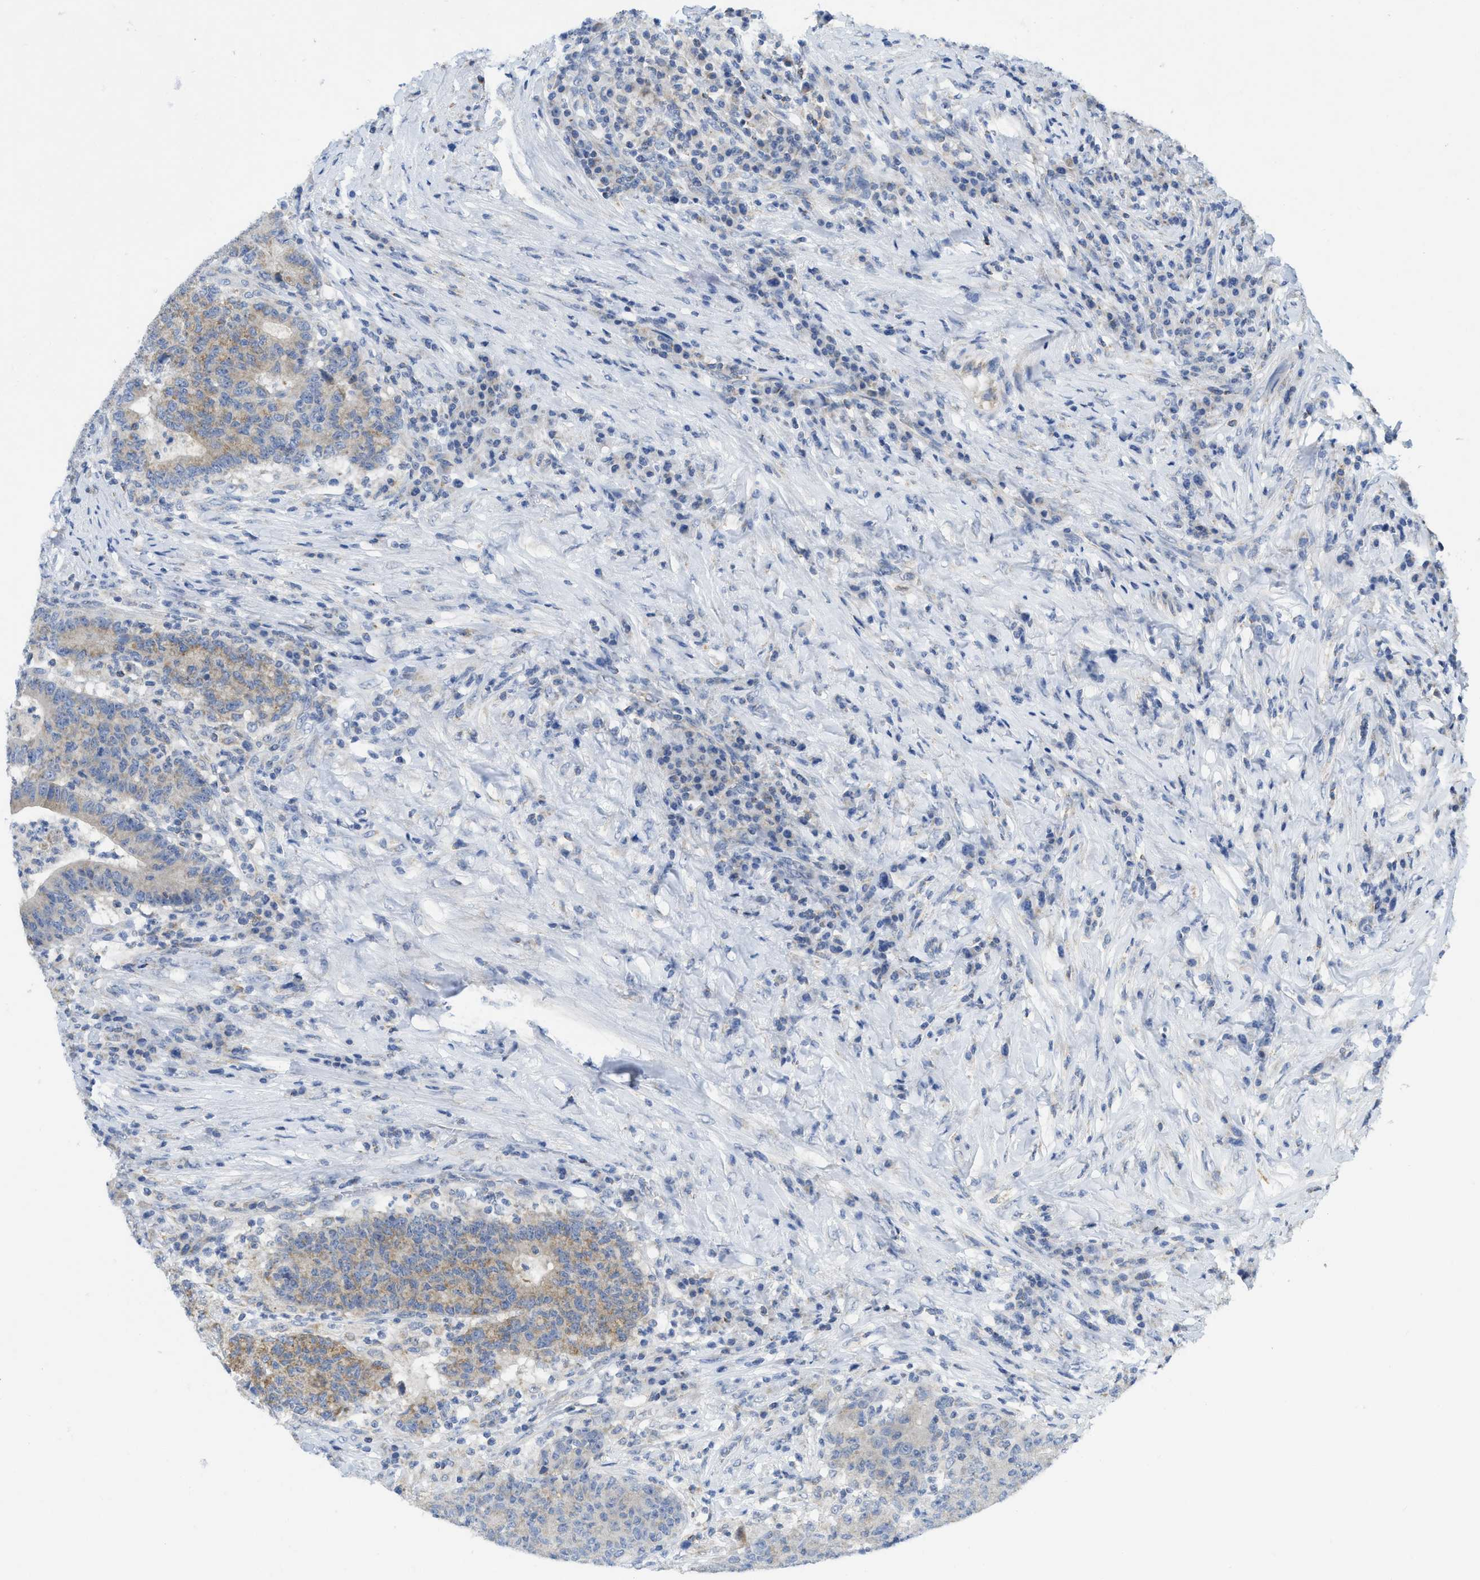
{"staining": {"intensity": "moderate", "quantity": "<25%", "location": "cytoplasmic/membranous"}, "tissue": "colorectal cancer", "cell_type": "Tumor cells", "image_type": "cancer", "snomed": [{"axis": "morphology", "description": "Normal tissue, NOS"}, {"axis": "morphology", "description": "Adenocarcinoma, NOS"}, {"axis": "topography", "description": "Colon"}], "caption": "An image of colorectal cancer stained for a protein reveals moderate cytoplasmic/membranous brown staining in tumor cells.", "gene": "GATD3", "patient": {"sex": "female", "age": 75}}